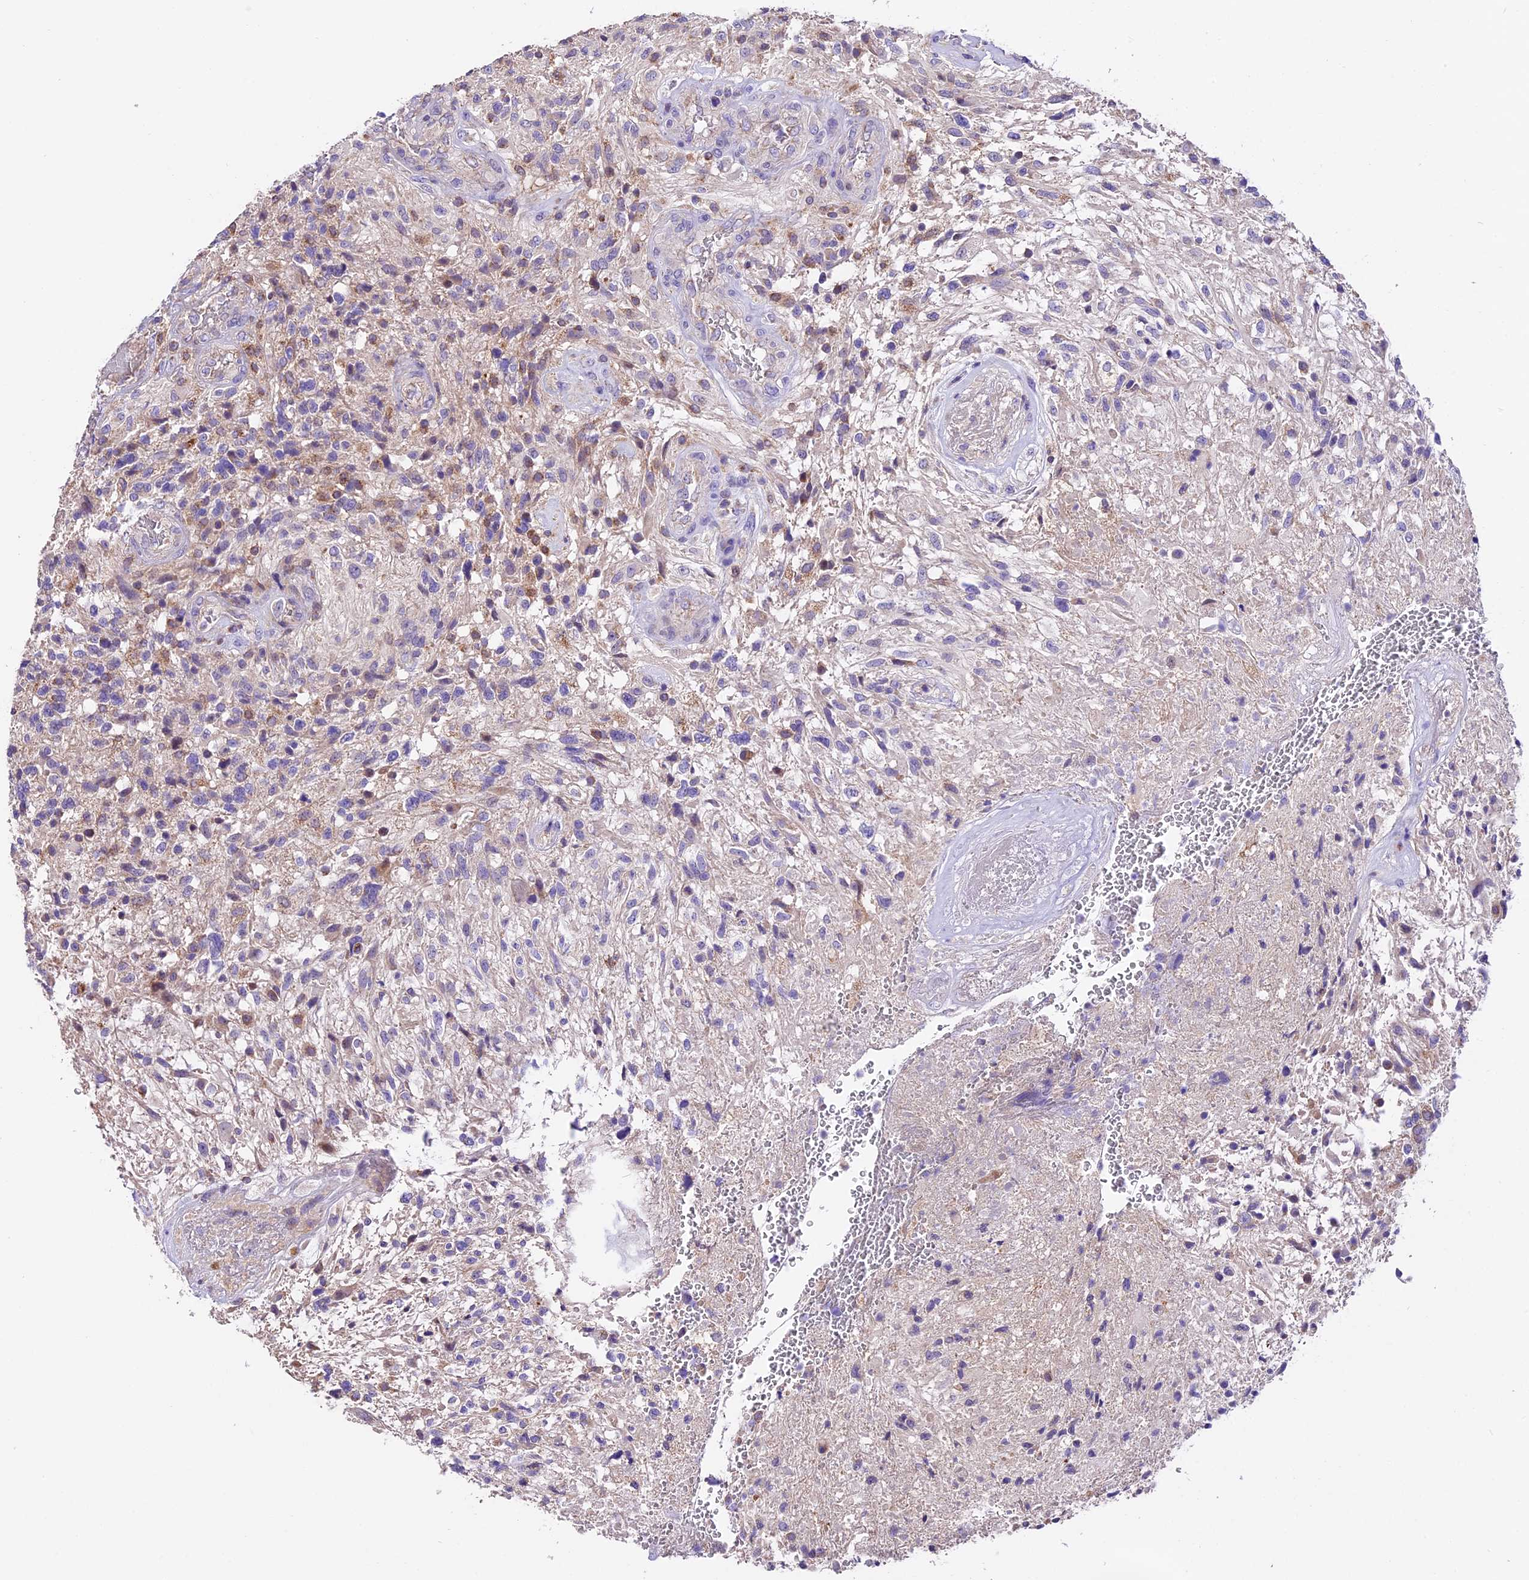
{"staining": {"intensity": "negative", "quantity": "none", "location": "none"}, "tissue": "glioma", "cell_type": "Tumor cells", "image_type": "cancer", "snomed": [{"axis": "morphology", "description": "Glioma, malignant, High grade"}, {"axis": "topography", "description": "Brain"}], "caption": "Immunohistochemistry (IHC) micrograph of neoplastic tissue: malignant glioma (high-grade) stained with DAB (3,3'-diaminobenzidine) reveals no significant protein staining in tumor cells. (DAB (3,3'-diaminobenzidine) IHC, high magnification).", "gene": "DDX28", "patient": {"sex": "male", "age": 56}}